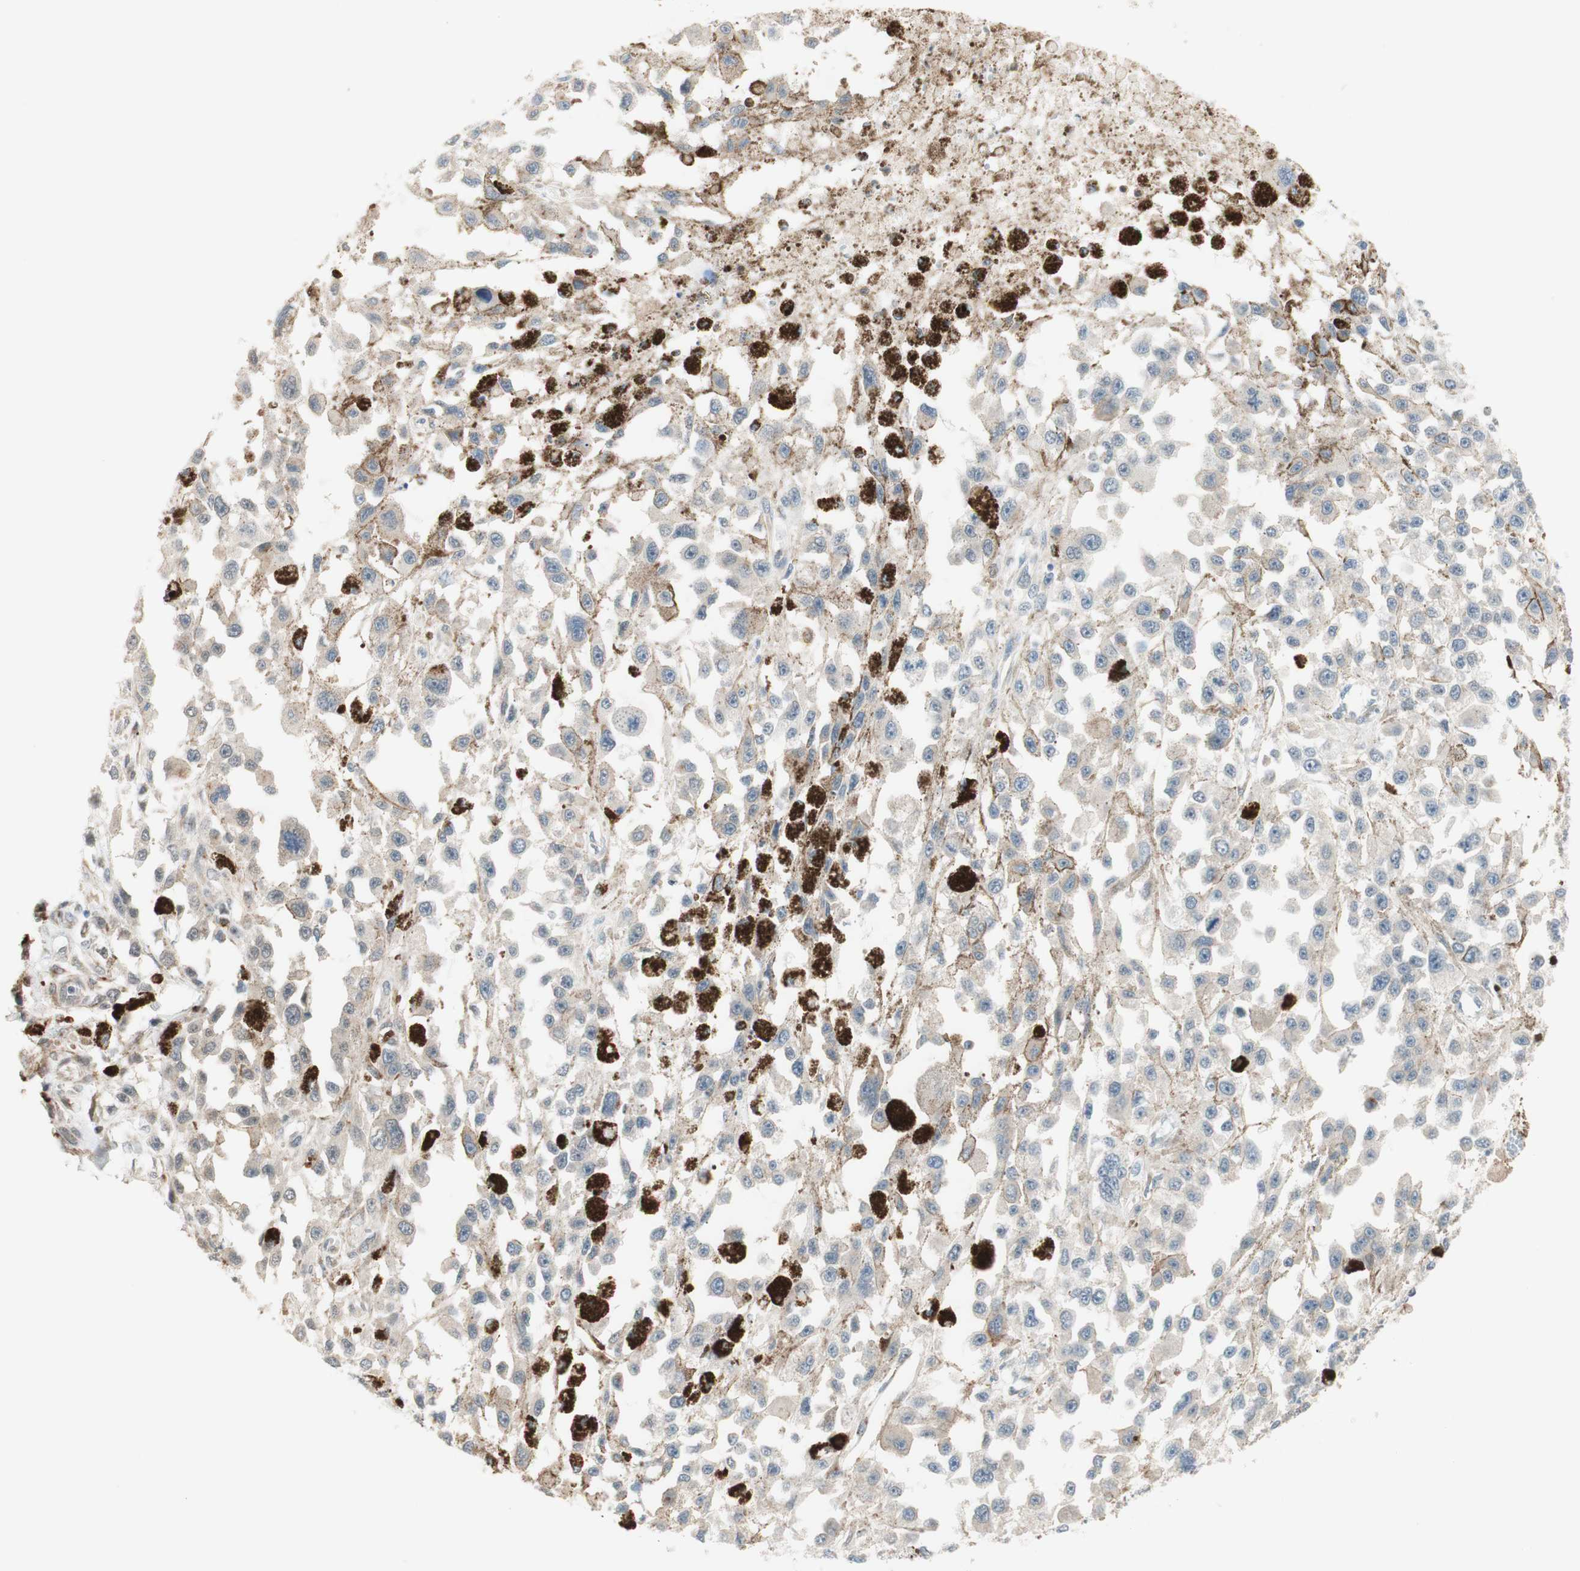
{"staining": {"intensity": "weak", "quantity": "<25%", "location": "cytoplasmic/membranous"}, "tissue": "melanoma", "cell_type": "Tumor cells", "image_type": "cancer", "snomed": [{"axis": "morphology", "description": "Malignant melanoma, Metastatic site"}, {"axis": "topography", "description": "Lymph node"}], "caption": "Tumor cells show no significant expression in malignant melanoma (metastatic site).", "gene": "GAPT", "patient": {"sex": "male", "age": 59}}